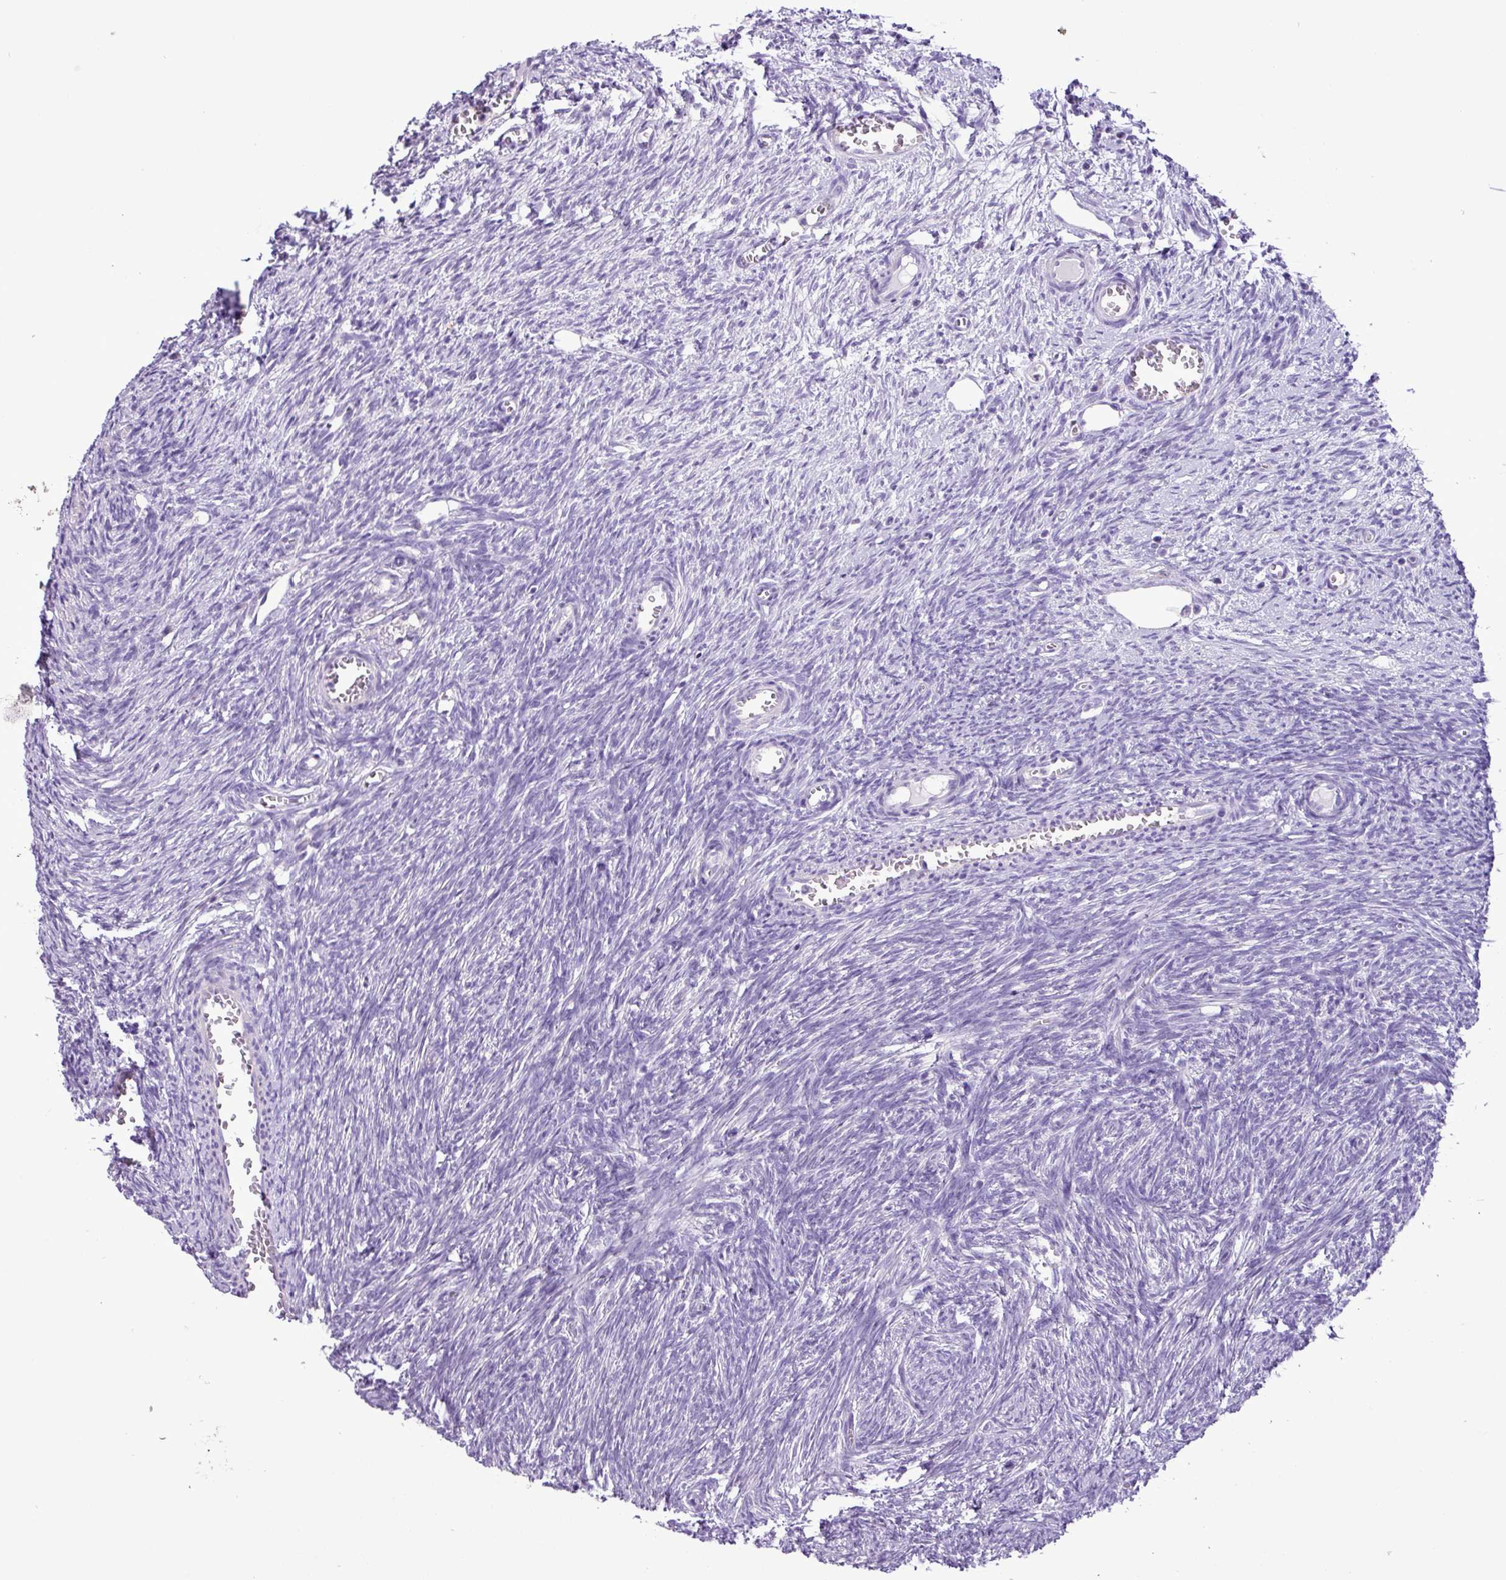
{"staining": {"intensity": "negative", "quantity": "none", "location": "none"}, "tissue": "ovary", "cell_type": "Follicle cells", "image_type": "normal", "snomed": [{"axis": "morphology", "description": "Normal tissue, NOS"}, {"axis": "topography", "description": "Ovary"}], "caption": "Follicle cells are negative for protein expression in normal human ovary. (DAB immunohistochemistry (IHC) visualized using brightfield microscopy, high magnification).", "gene": "ZNF334", "patient": {"sex": "female", "age": 44}}